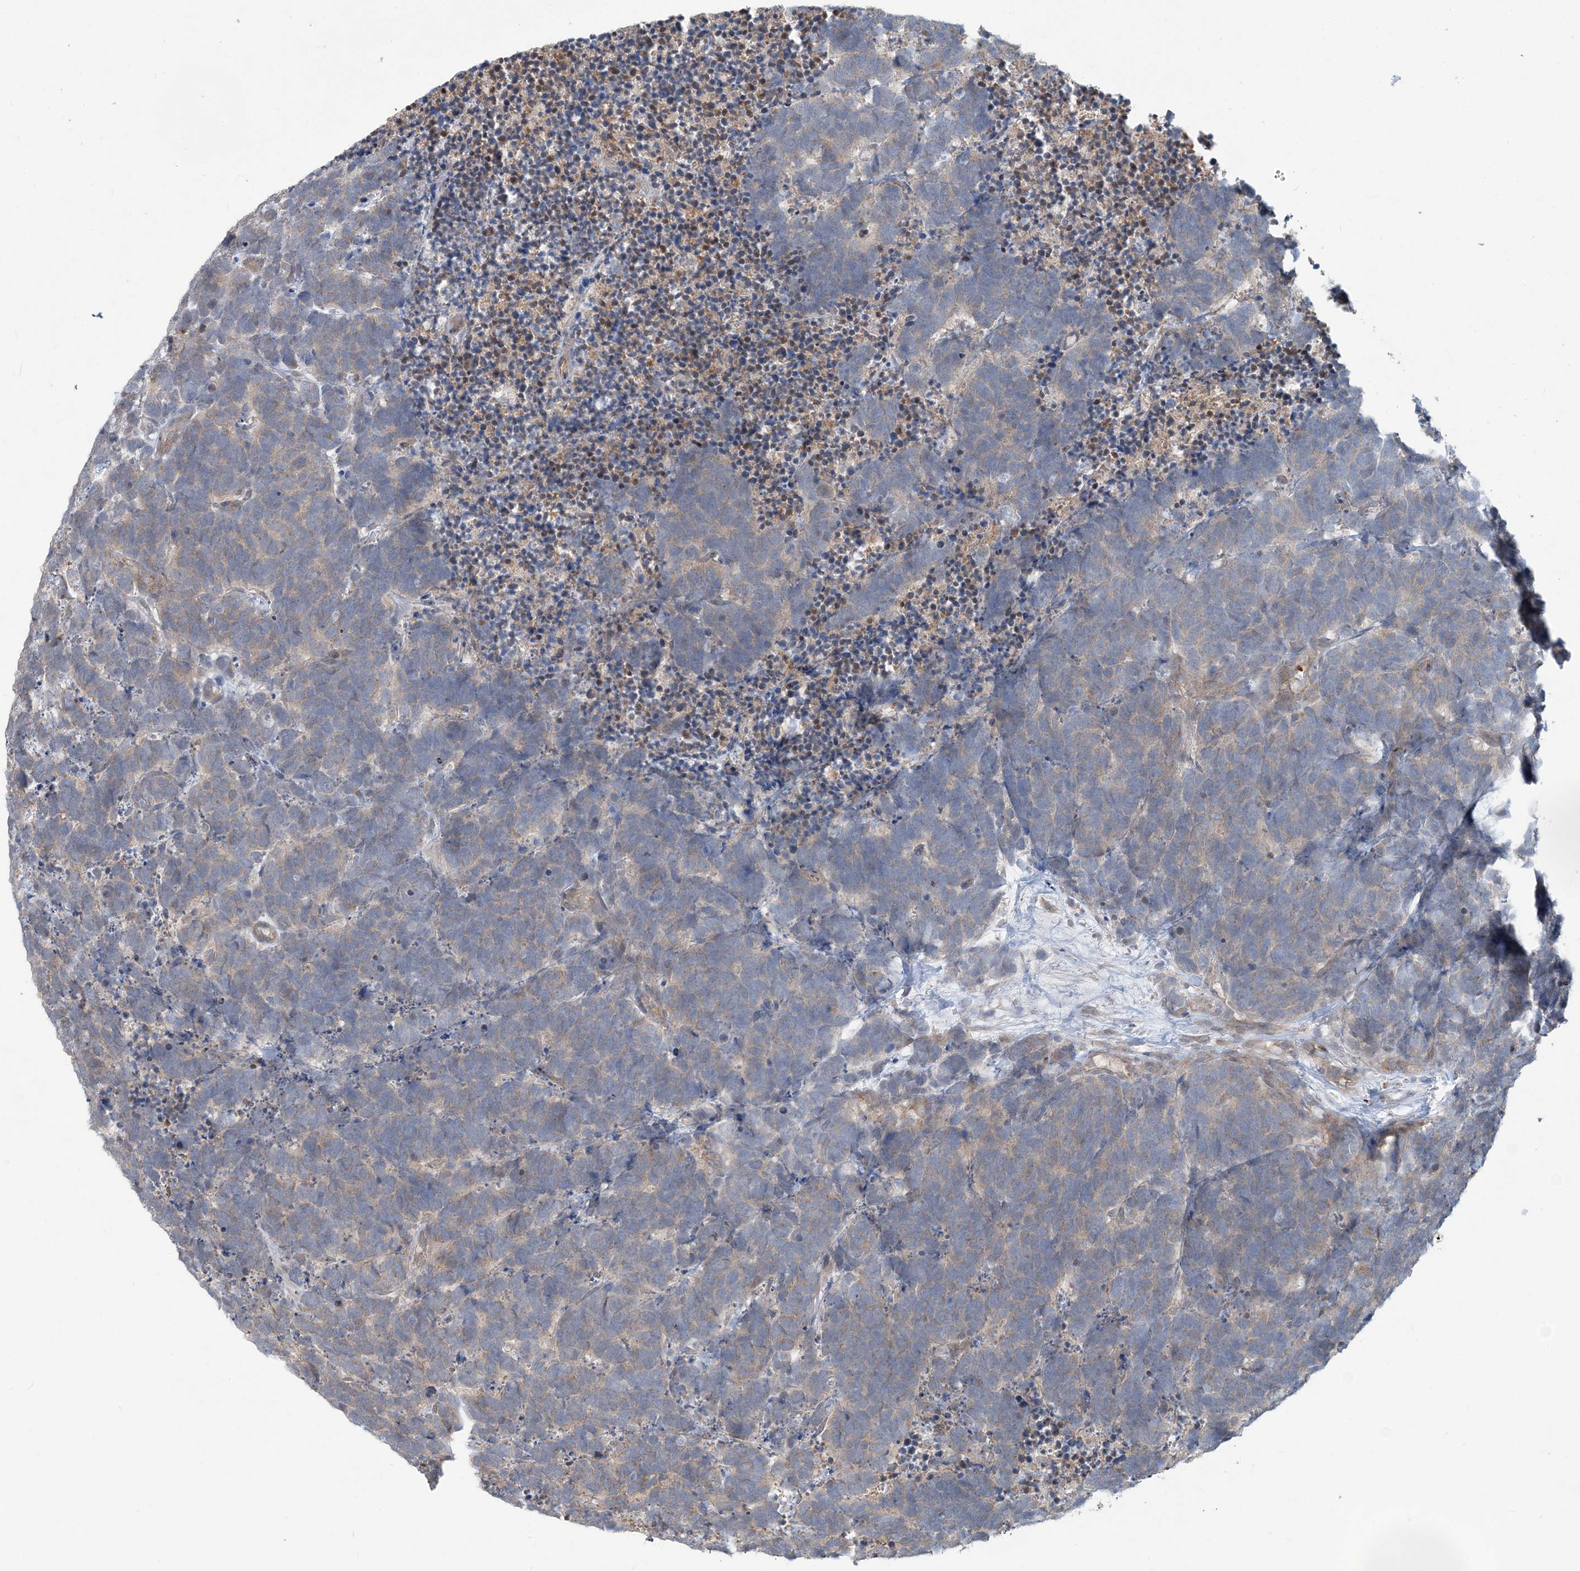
{"staining": {"intensity": "weak", "quantity": "25%-75%", "location": "cytoplasmic/membranous"}, "tissue": "carcinoid", "cell_type": "Tumor cells", "image_type": "cancer", "snomed": [{"axis": "morphology", "description": "Carcinoma, NOS"}, {"axis": "morphology", "description": "Carcinoid, malignant, NOS"}, {"axis": "topography", "description": "Urinary bladder"}], "caption": "High-power microscopy captured an IHC histopathology image of carcinoid, revealing weak cytoplasmic/membranous staining in approximately 25%-75% of tumor cells. The staining was performed using DAB, with brown indicating positive protein expression. Nuclei are stained blue with hematoxylin.", "gene": "ERI2", "patient": {"sex": "male", "age": 57}}